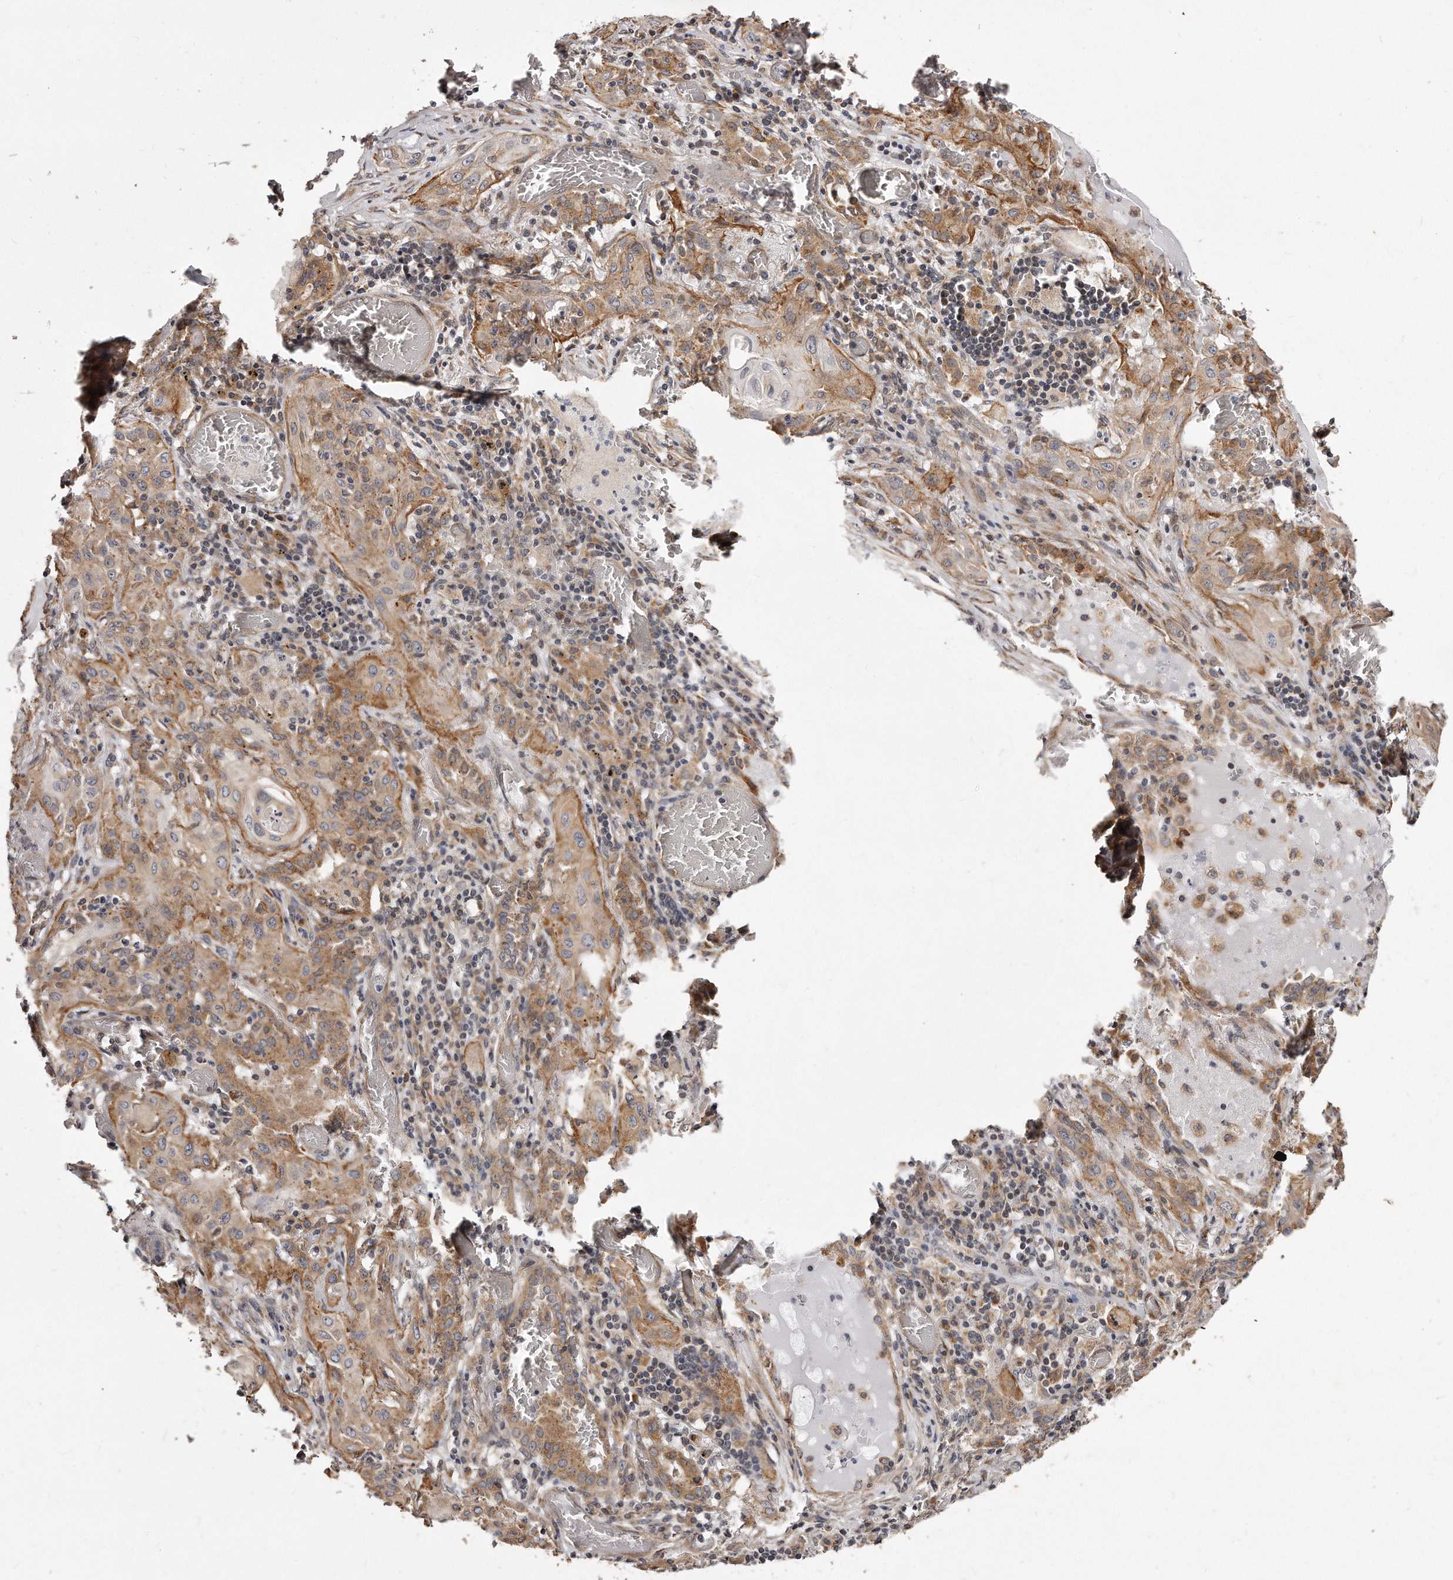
{"staining": {"intensity": "moderate", "quantity": ">75%", "location": "cytoplasmic/membranous"}, "tissue": "lung cancer", "cell_type": "Tumor cells", "image_type": "cancer", "snomed": [{"axis": "morphology", "description": "Squamous cell carcinoma, NOS"}, {"axis": "topography", "description": "Lung"}], "caption": "Squamous cell carcinoma (lung) stained with immunohistochemistry demonstrates moderate cytoplasmic/membranous positivity in about >75% of tumor cells. Nuclei are stained in blue.", "gene": "TRAPPC14", "patient": {"sex": "female", "age": 47}}